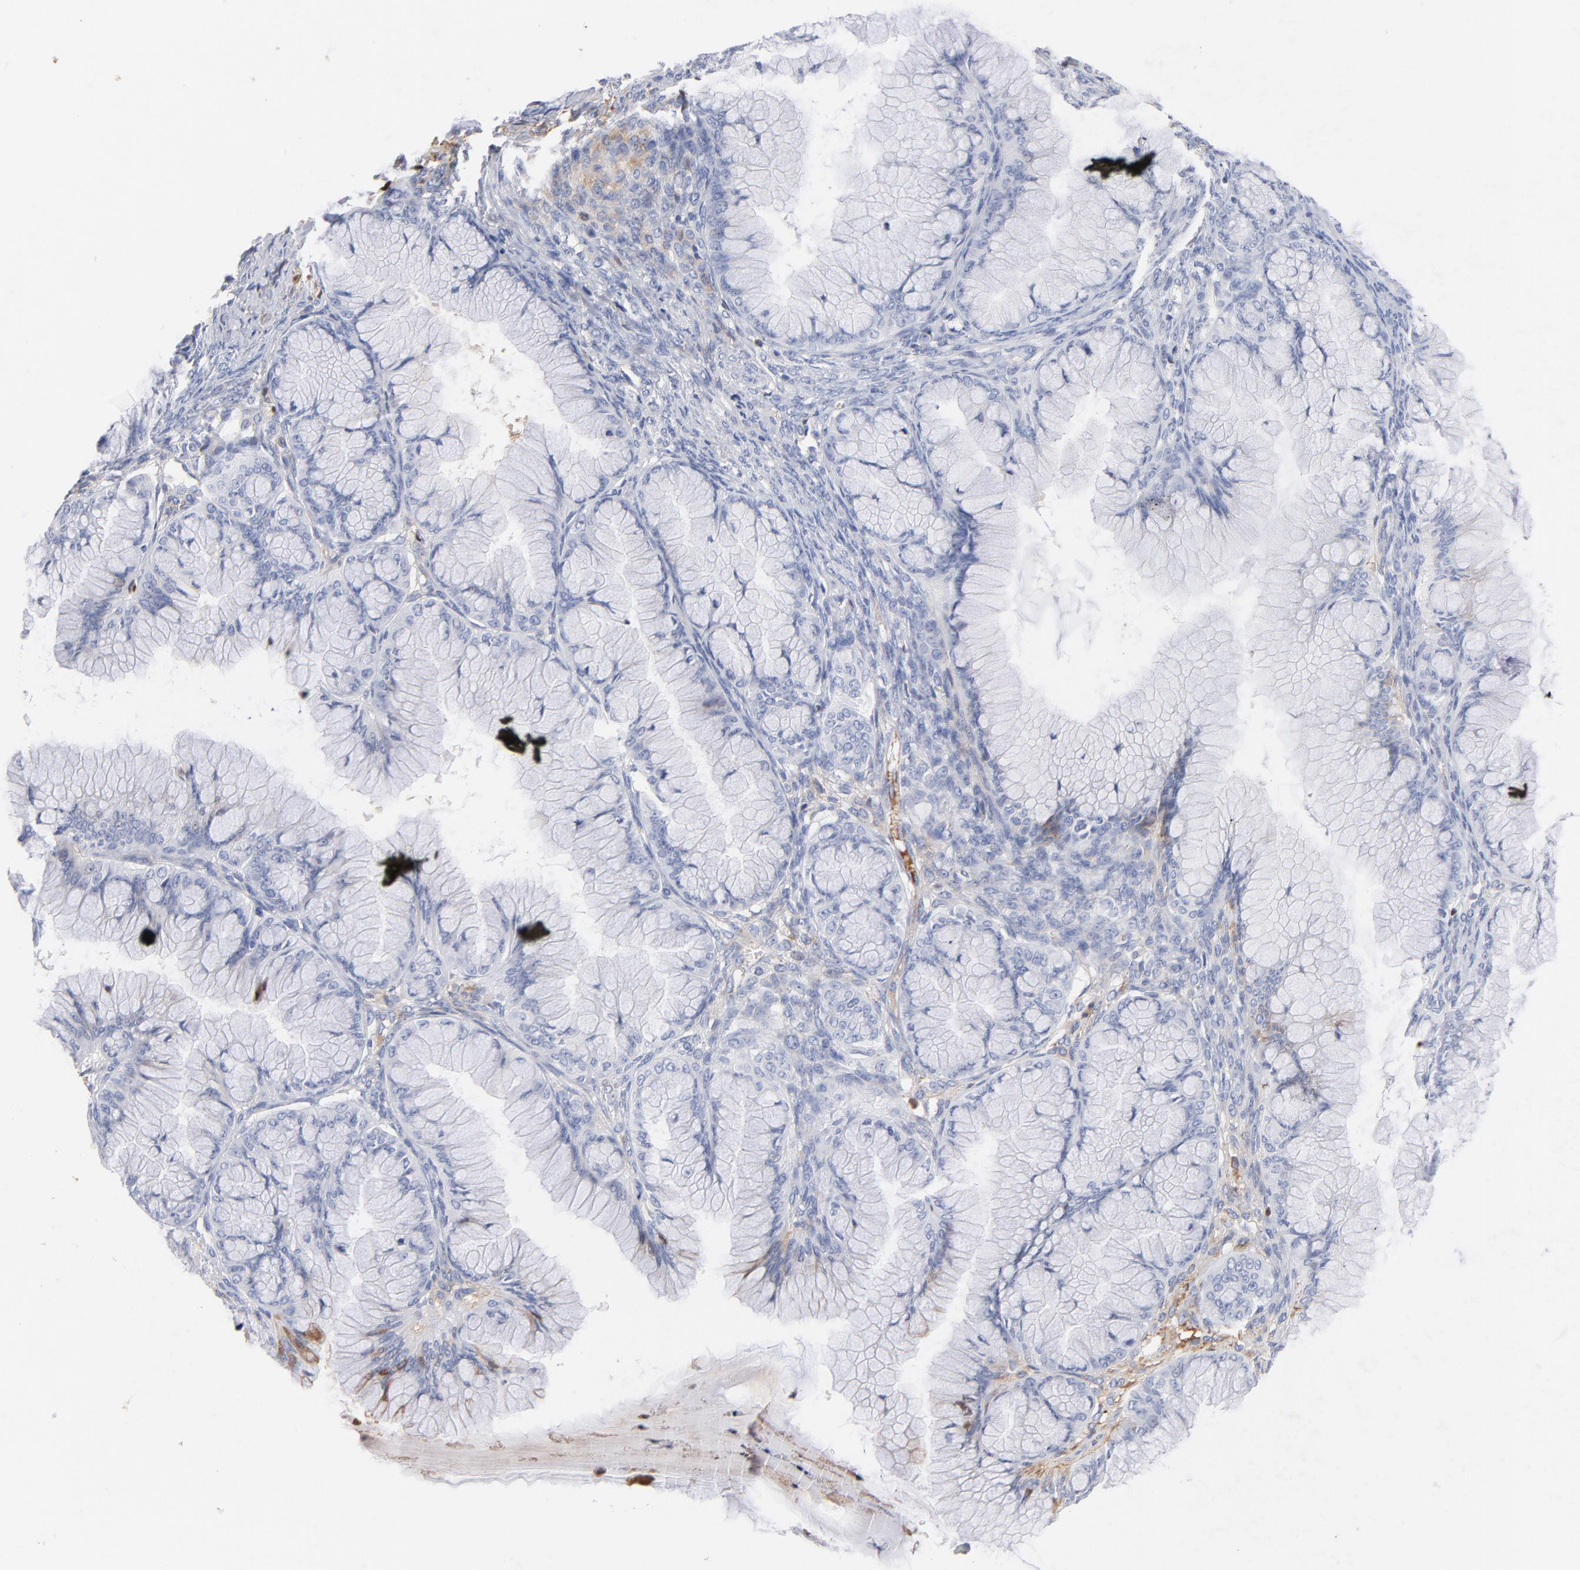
{"staining": {"intensity": "negative", "quantity": "none", "location": "none"}, "tissue": "ovarian cancer", "cell_type": "Tumor cells", "image_type": "cancer", "snomed": [{"axis": "morphology", "description": "Cystadenocarcinoma, mucinous, NOS"}, {"axis": "topography", "description": "Ovary"}], "caption": "This is a photomicrograph of immunohistochemistry (IHC) staining of ovarian cancer, which shows no expression in tumor cells.", "gene": "PLAT", "patient": {"sex": "female", "age": 63}}